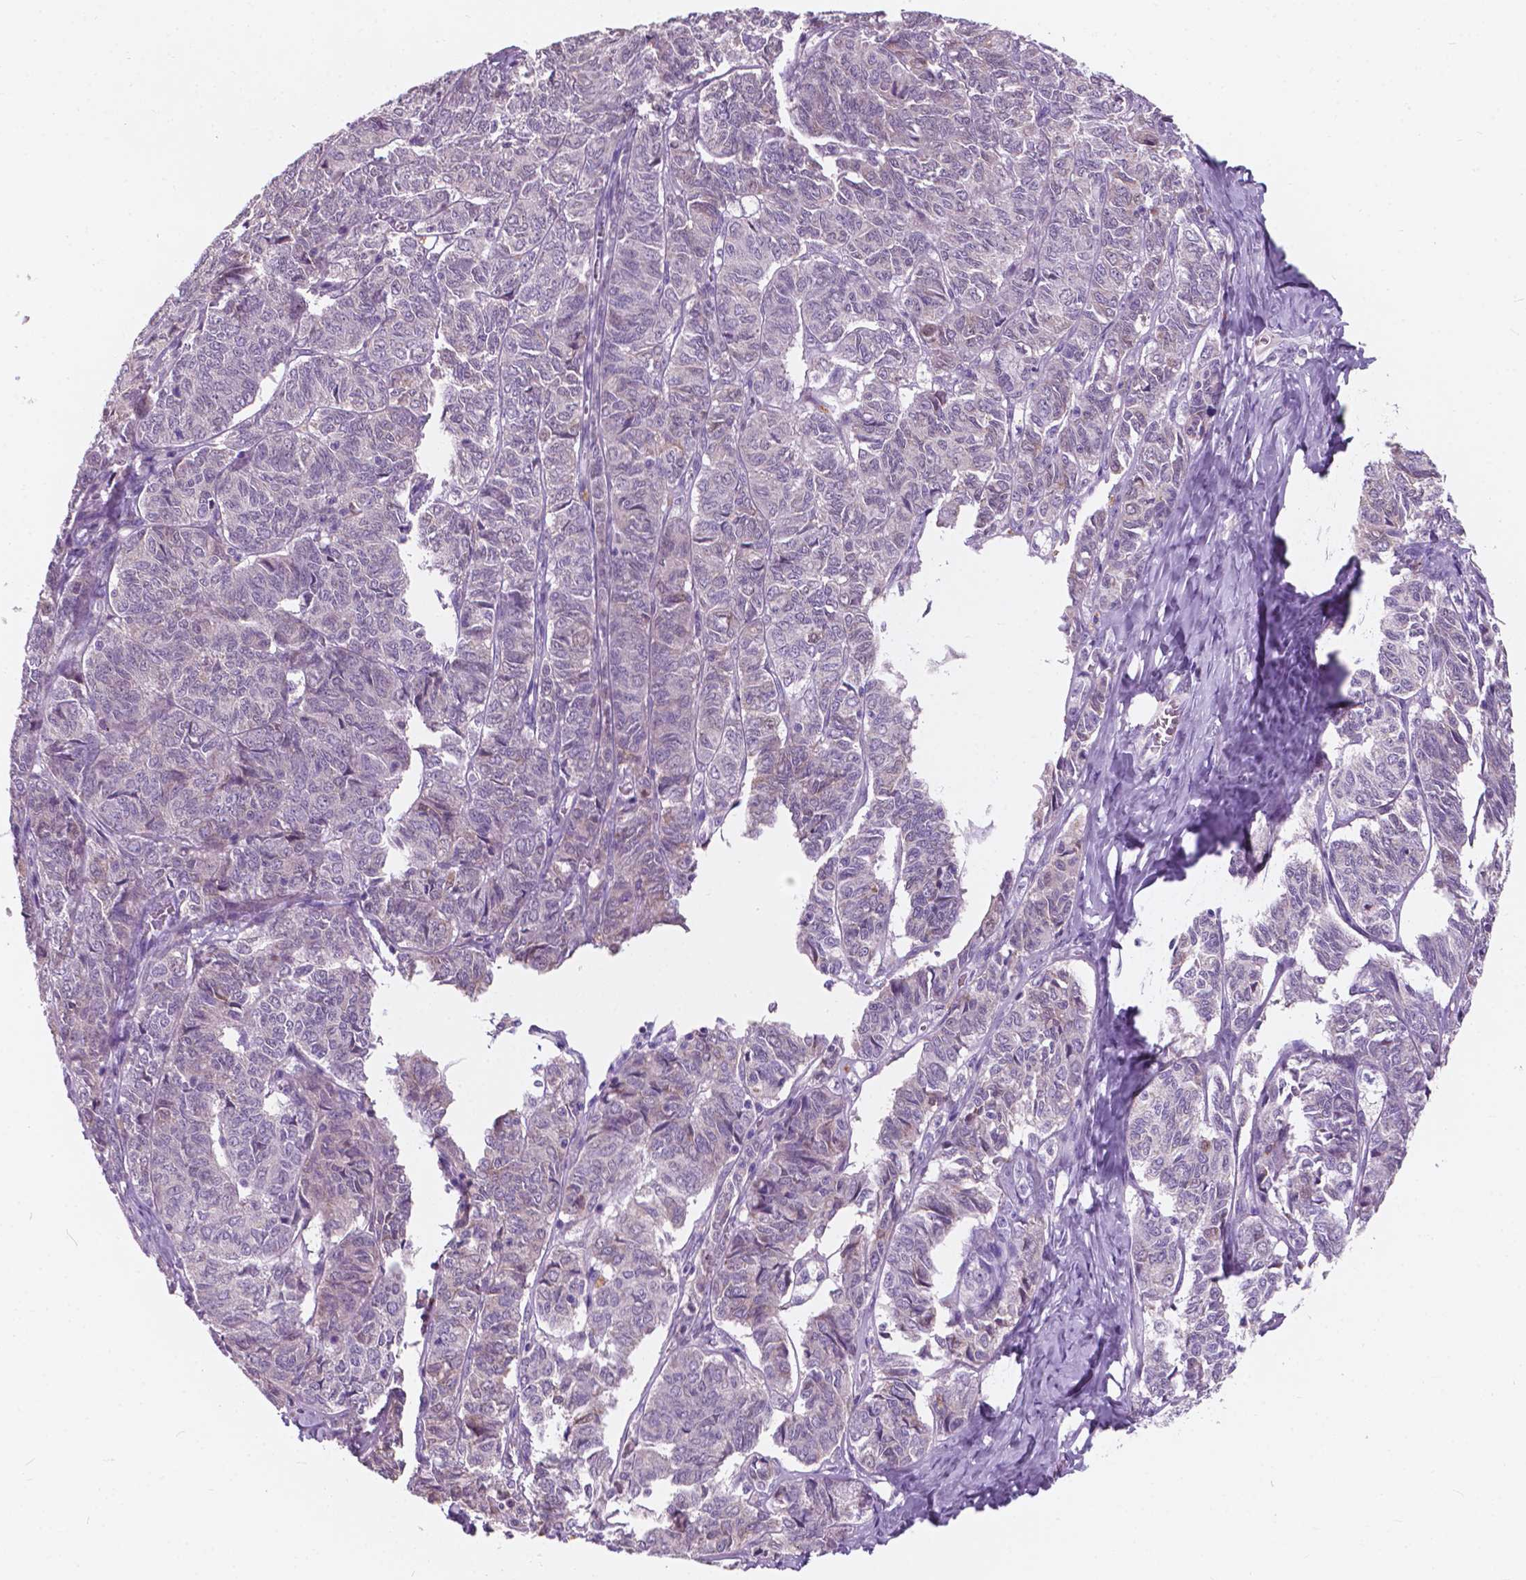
{"staining": {"intensity": "negative", "quantity": "none", "location": "none"}, "tissue": "ovarian cancer", "cell_type": "Tumor cells", "image_type": "cancer", "snomed": [{"axis": "morphology", "description": "Carcinoma, endometroid"}, {"axis": "topography", "description": "Ovary"}], "caption": "Immunohistochemical staining of endometroid carcinoma (ovarian) exhibits no significant expression in tumor cells.", "gene": "IREB2", "patient": {"sex": "female", "age": 80}}